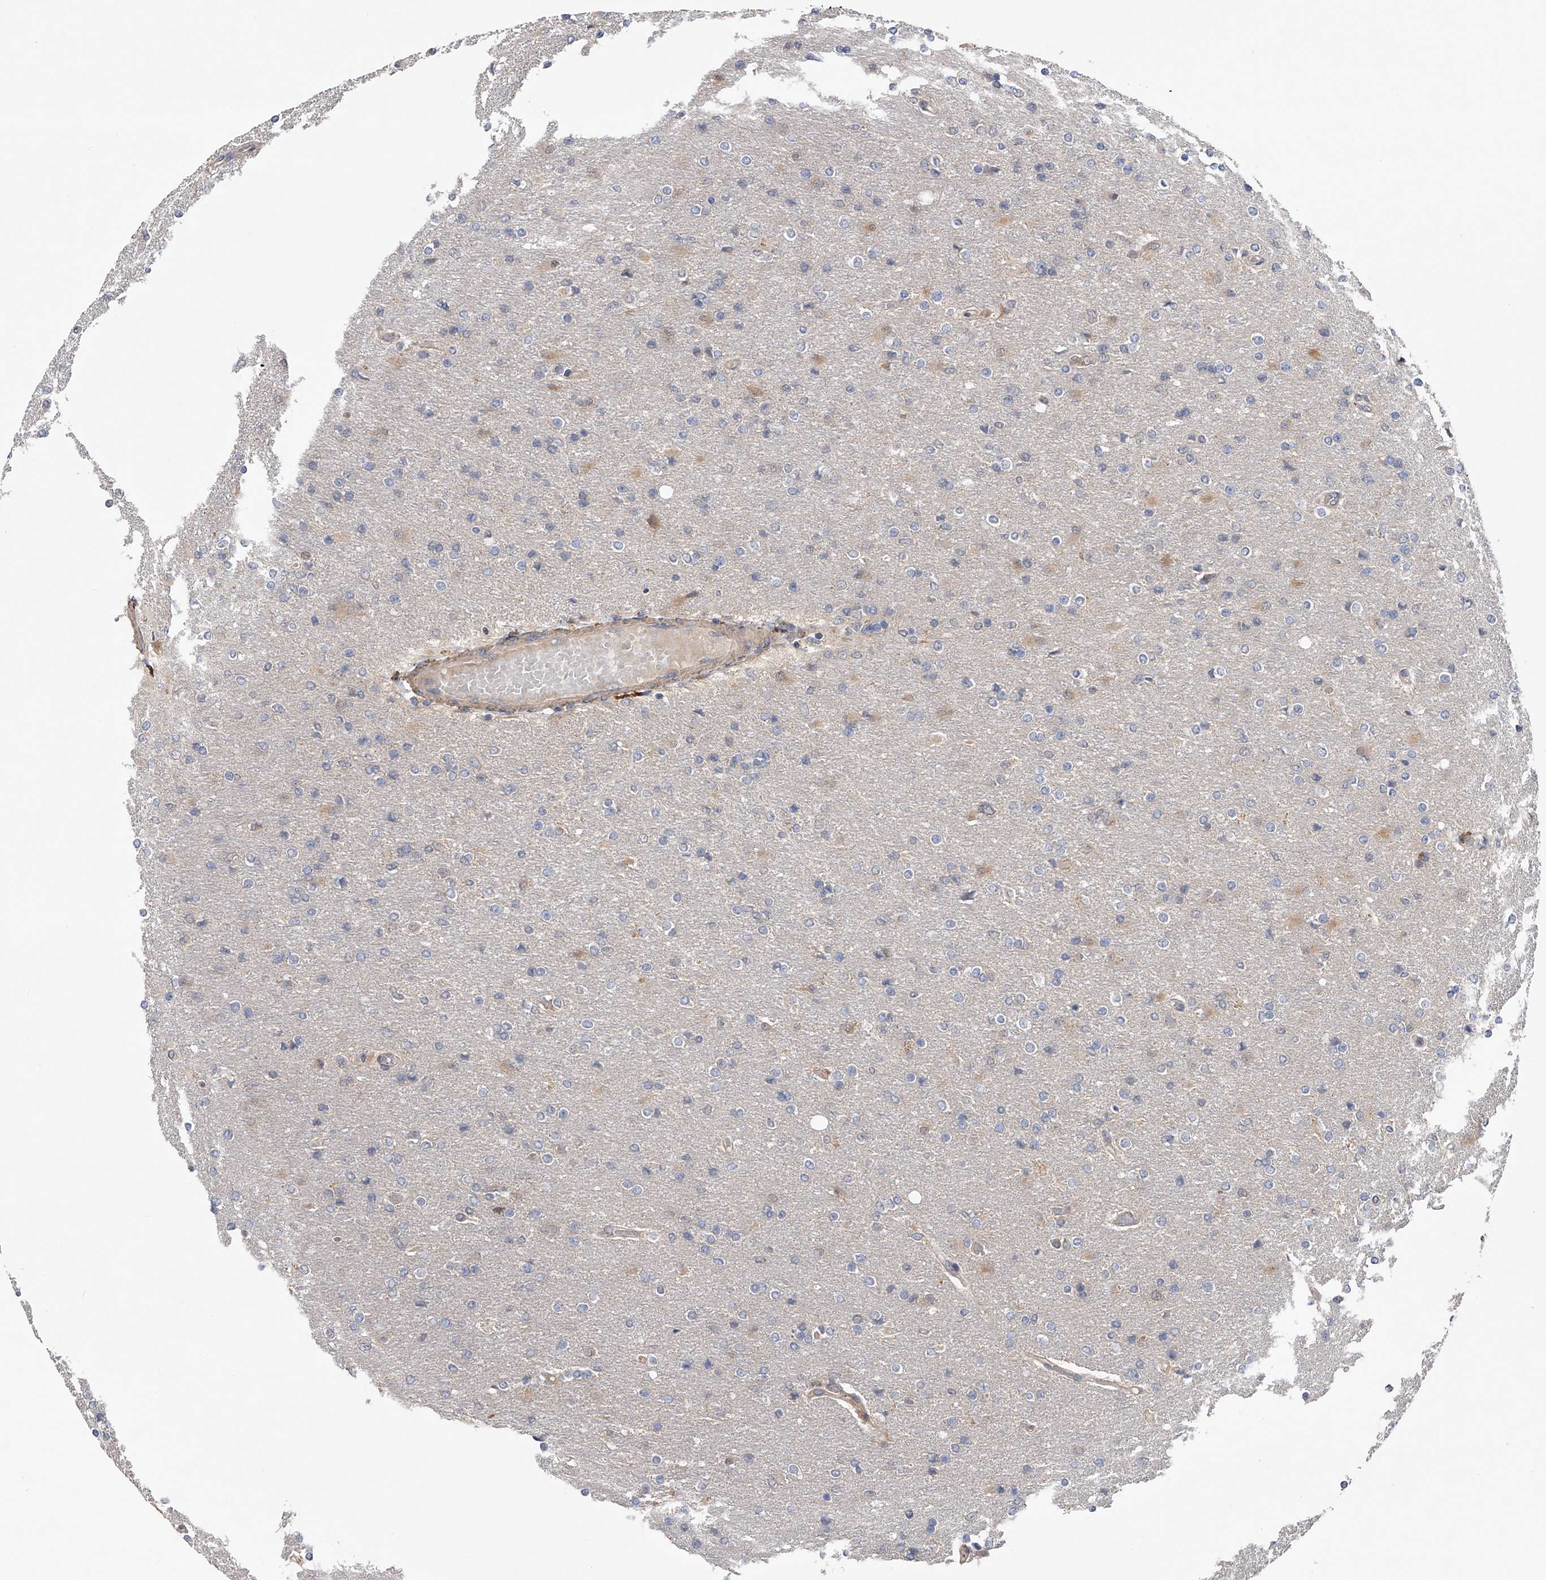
{"staining": {"intensity": "negative", "quantity": "none", "location": "none"}, "tissue": "glioma", "cell_type": "Tumor cells", "image_type": "cancer", "snomed": [{"axis": "morphology", "description": "Glioma, malignant, High grade"}, {"axis": "topography", "description": "Cerebral cortex"}], "caption": "Tumor cells are negative for protein expression in human glioma.", "gene": "CFAP298", "patient": {"sex": "female", "age": 36}}